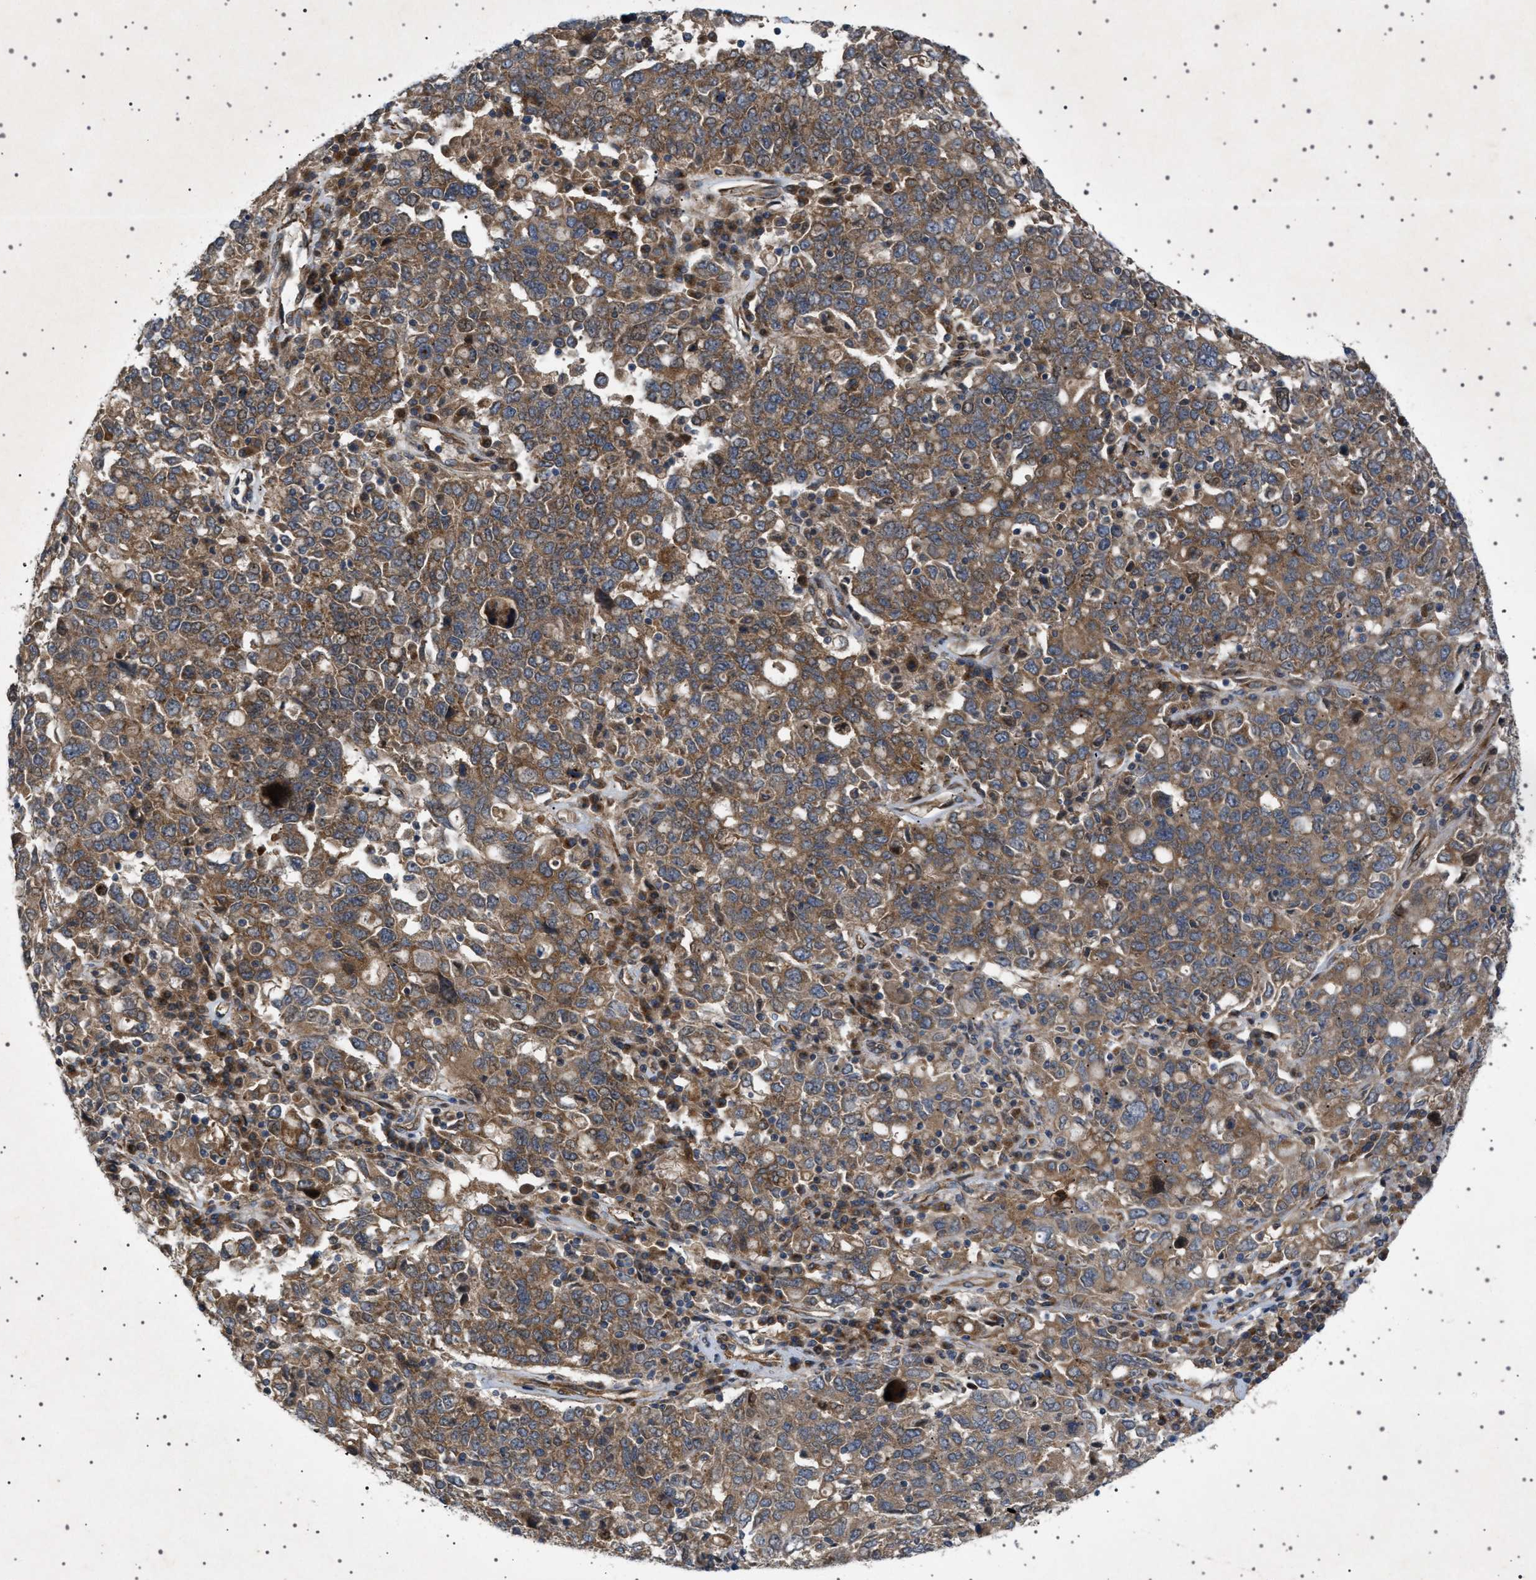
{"staining": {"intensity": "moderate", "quantity": ">75%", "location": "cytoplasmic/membranous"}, "tissue": "ovarian cancer", "cell_type": "Tumor cells", "image_type": "cancer", "snomed": [{"axis": "morphology", "description": "Carcinoma, endometroid"}, {"axis": "topography", "description": "Ovary"}], "caption": "High-magnification brightfield microscopy of ovarian cancer (endometroid carcinoma) stained with DAB (brown) and counterstained with hematoxylin (blue). tumor cells exhibit moderate cytoplasmic/membranous staining is present in about>75% of cells.", "gene": "CCDC186", "patient": {"sex": "female", "age": 62}}